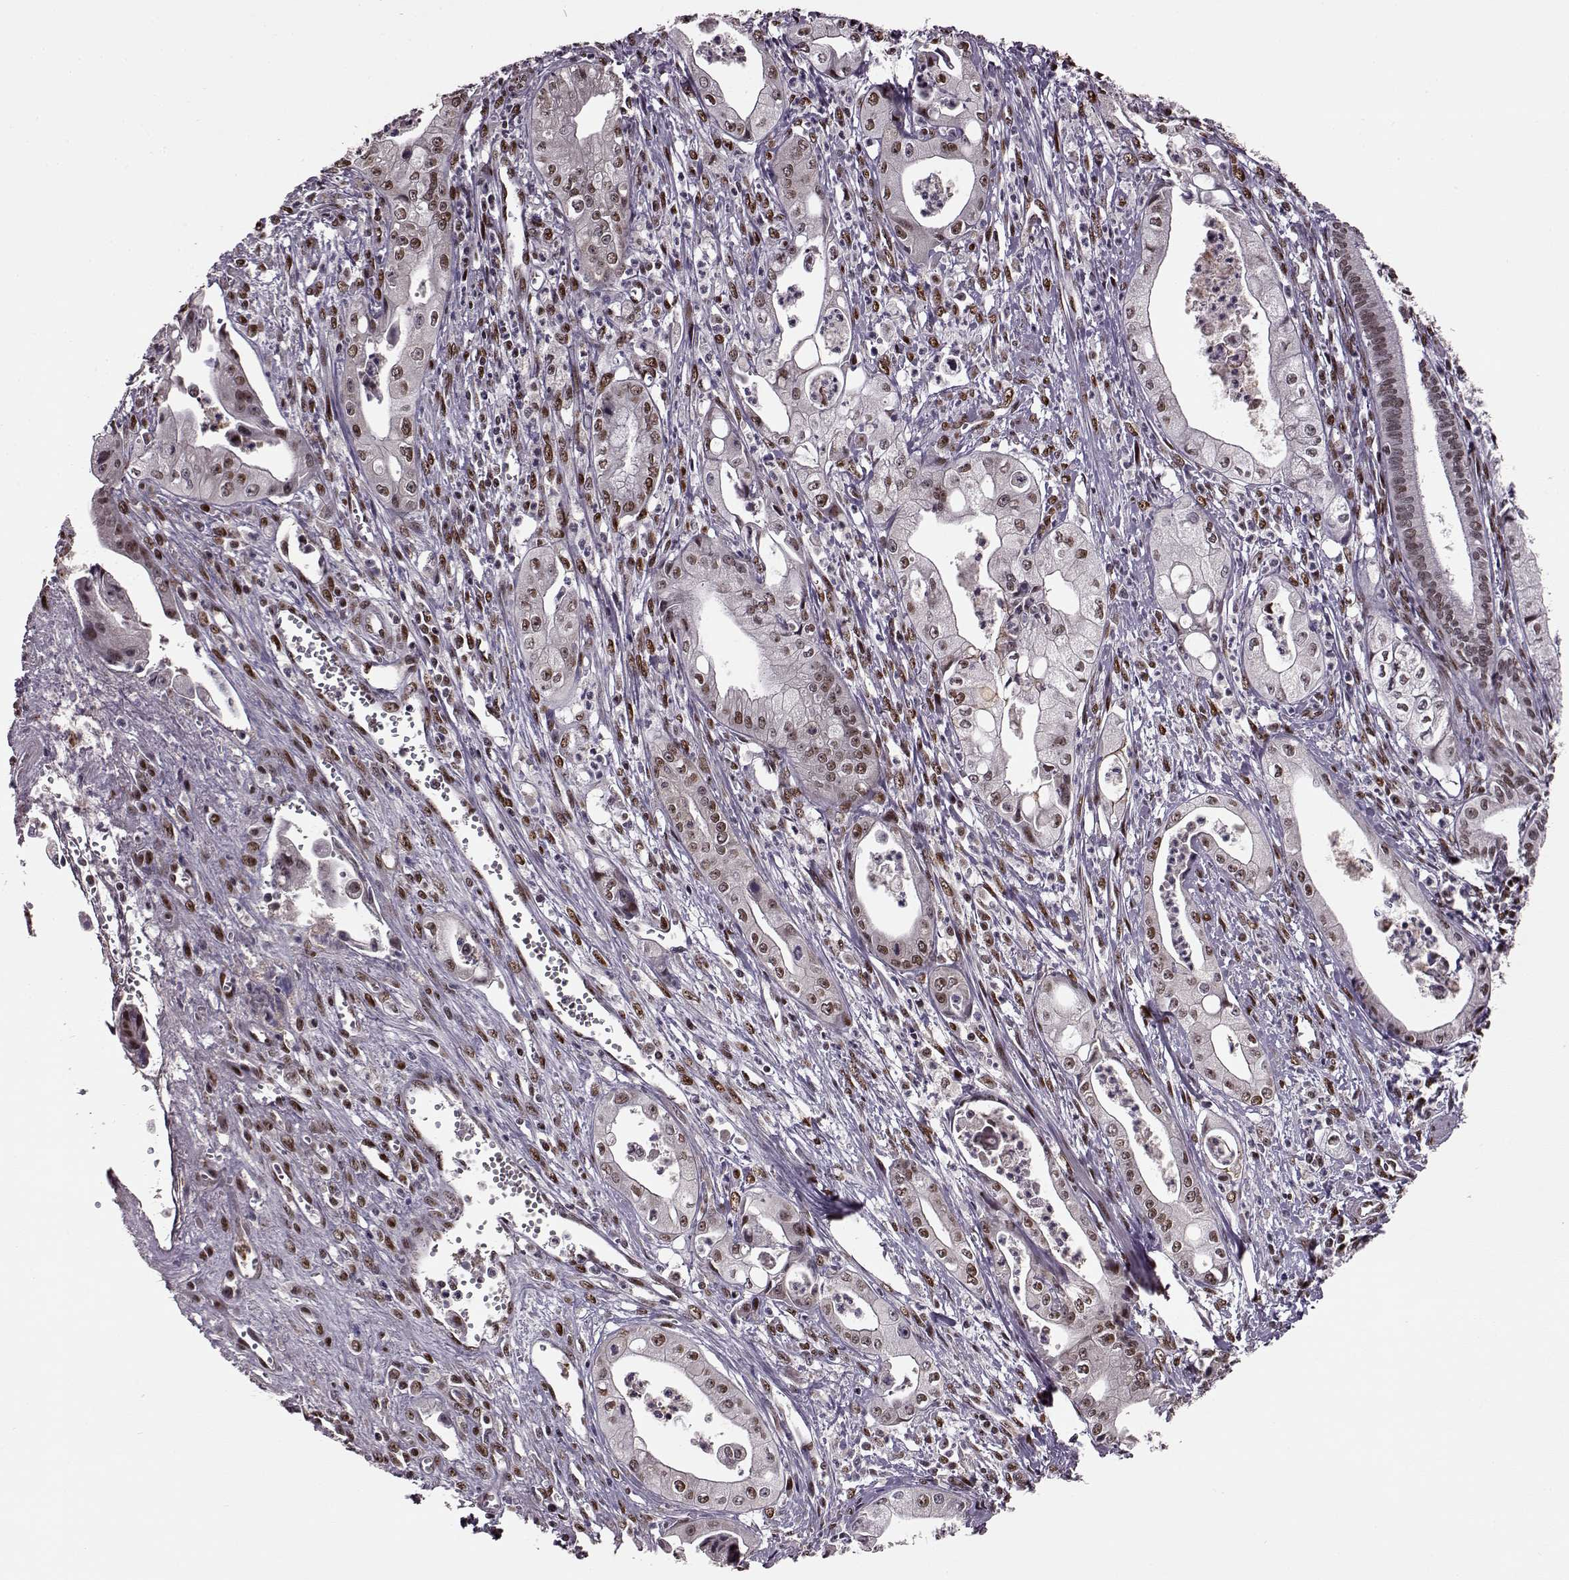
{"staining": {"intensity": "weak", "quantity": ">75%", "location": "nuclear"}, "tissue": "pancreatic cancer", "cell_type": "Tumor cells", "image_type": "cancer", "snomed": [{"axis": "morphology", "description": "Adenocarcinoma, NOS"}, {"axis": "topography", "description": "Pancreas"}], "caption": "Immunohistochemistry (IHC) of human pancreatic cancer (adenocarcinoma) displays low levels of weak nuclear staining in approximately >75% of tumor cells.", "gene": "FTO", "patient": {"sex": "female", "age": 65}}